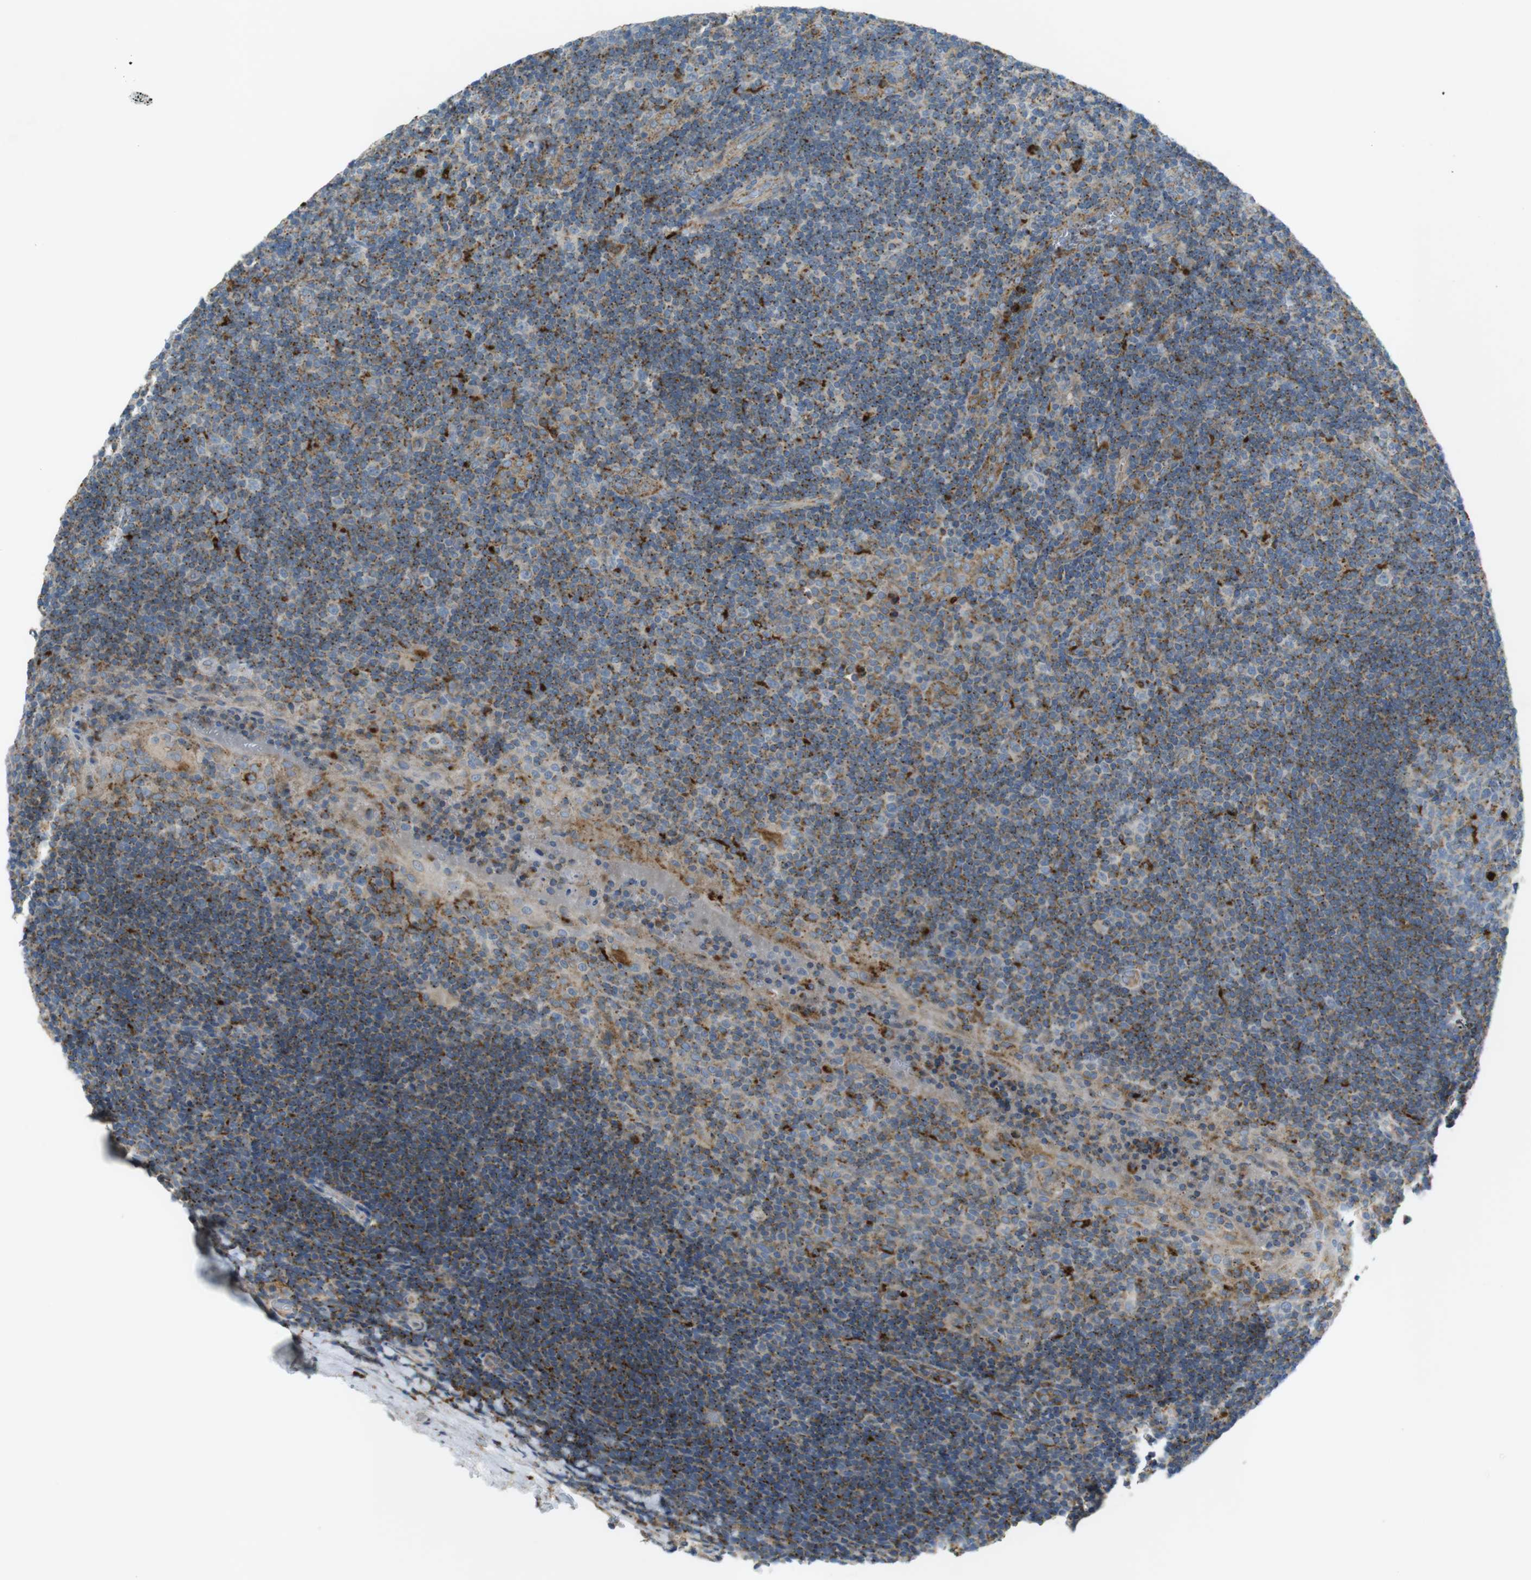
{"staining": {"intensity": "moderate", "quantity": ">75%", "location": "cytoplasmic/membranous"}, "tissue": "tonsil", "cell_type": "Germinal center cells", "image_type": "normal", "snomed": [{"axis": "morphology", "description": "Normal tissue, NOS"}, {"axis": "topography", "description": "Tonsil"}], "caption": "IHC photomicrograph of benign tonsil: human tonsil stained using IHC shows medium levels of moderate protein expression localized specifically in the cytoplasmic/membranous of germinal center cells, appearing as a cytoplasmic/membranous brown color.", "gene": "LAMP1", "patient": {"sex": "male", "age": 37}}